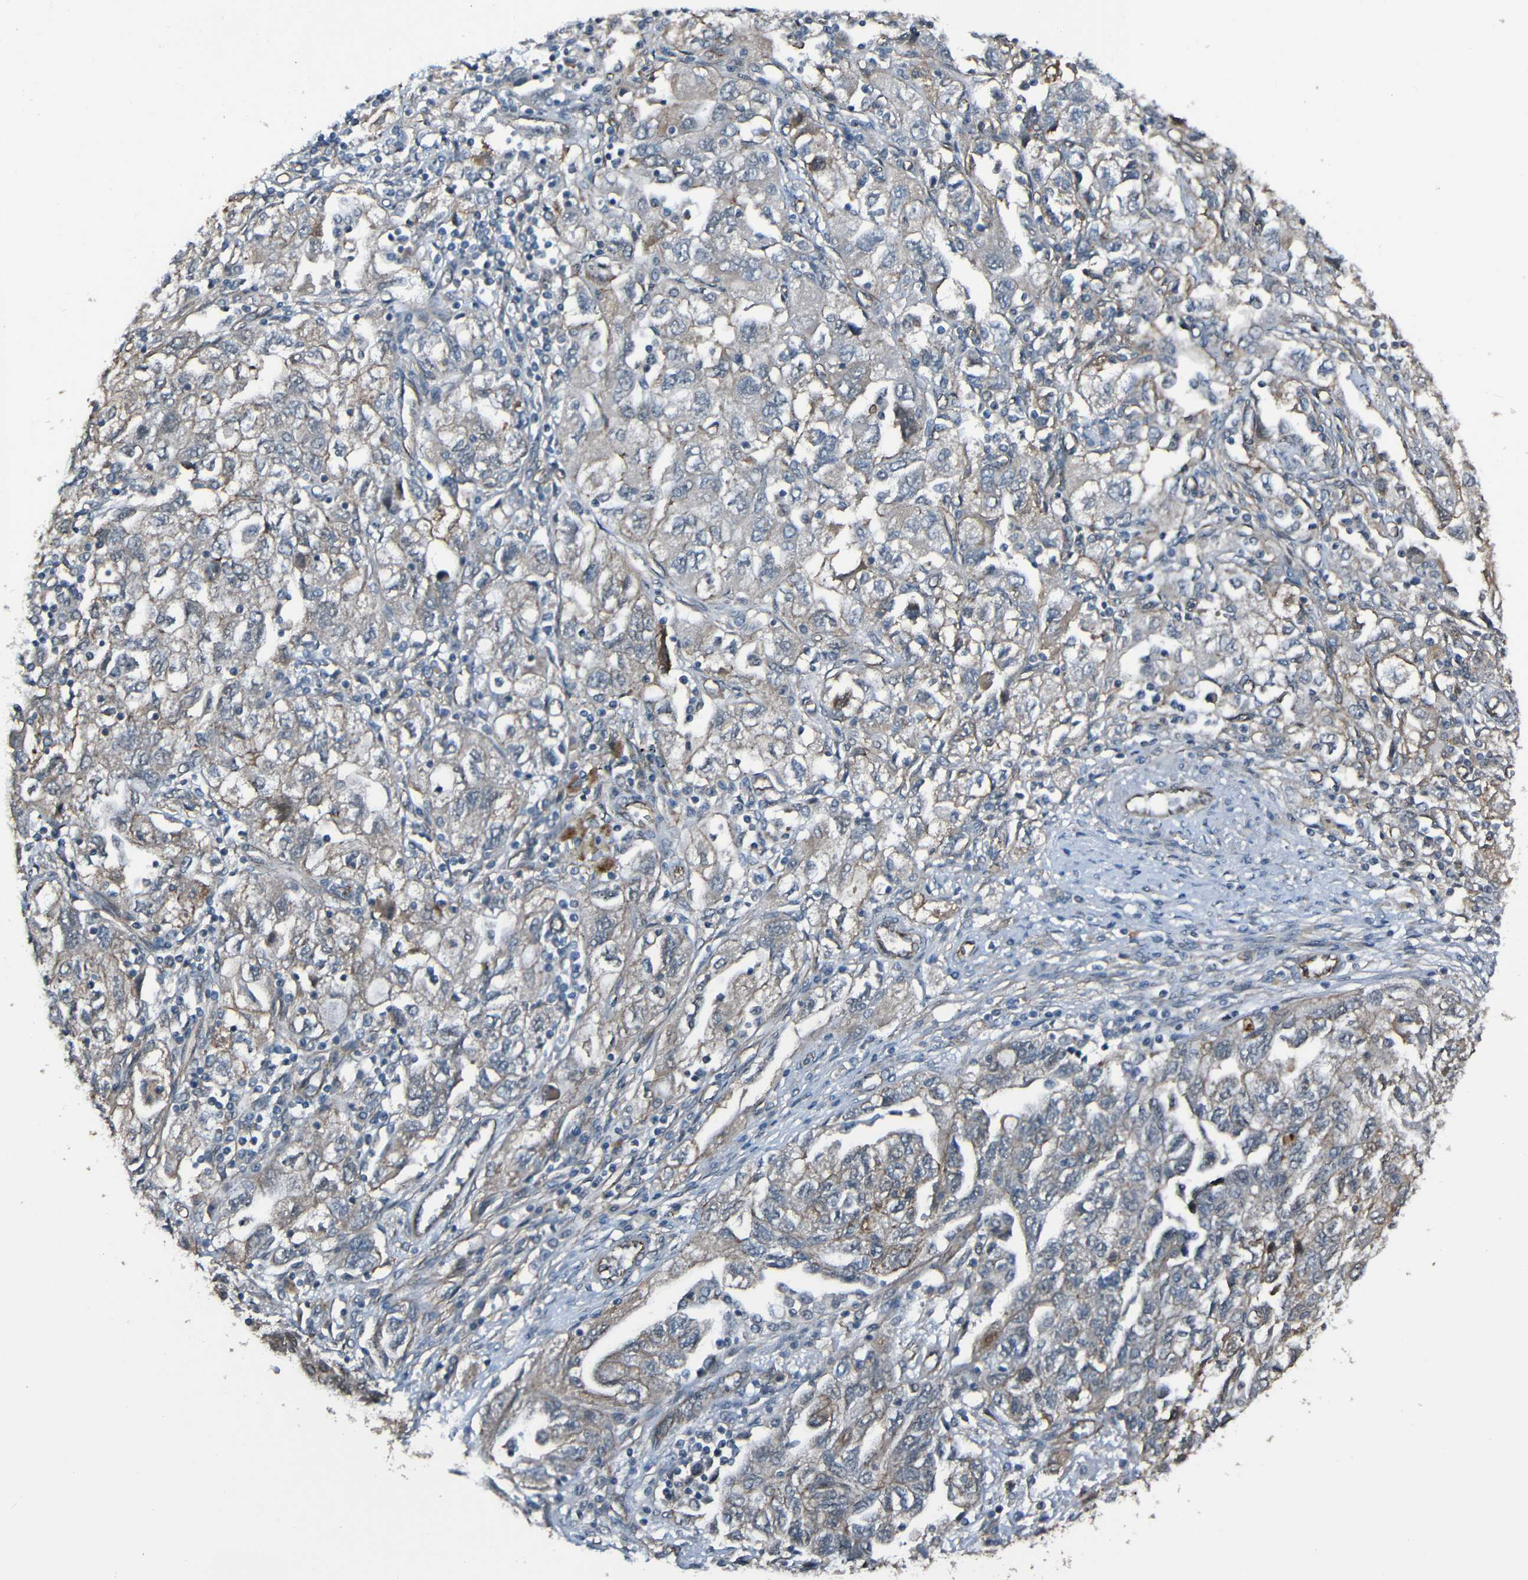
{"staining": {"intensity": "negative", "quantity": "none", "location": "none"}, "tissue": "ovarian cancer", "cell_type": "Tumor cells", "image_type": "cancer", "snomed": [{"axis": "morphology", "description": "Carcinoma, NOS"}, {"axis": "morphology", "description": "Cystadenocarcinoma, serous, NOS"}, {"axis": "topography", "description": "Ovary"}], "caption": "Immunohistochemical staining of ovarian serous cystadenocarcinoma reveals no significant expression in tumor cells.", "gene": "LGR5", "patient": {"sex": "female", "age": 69}}